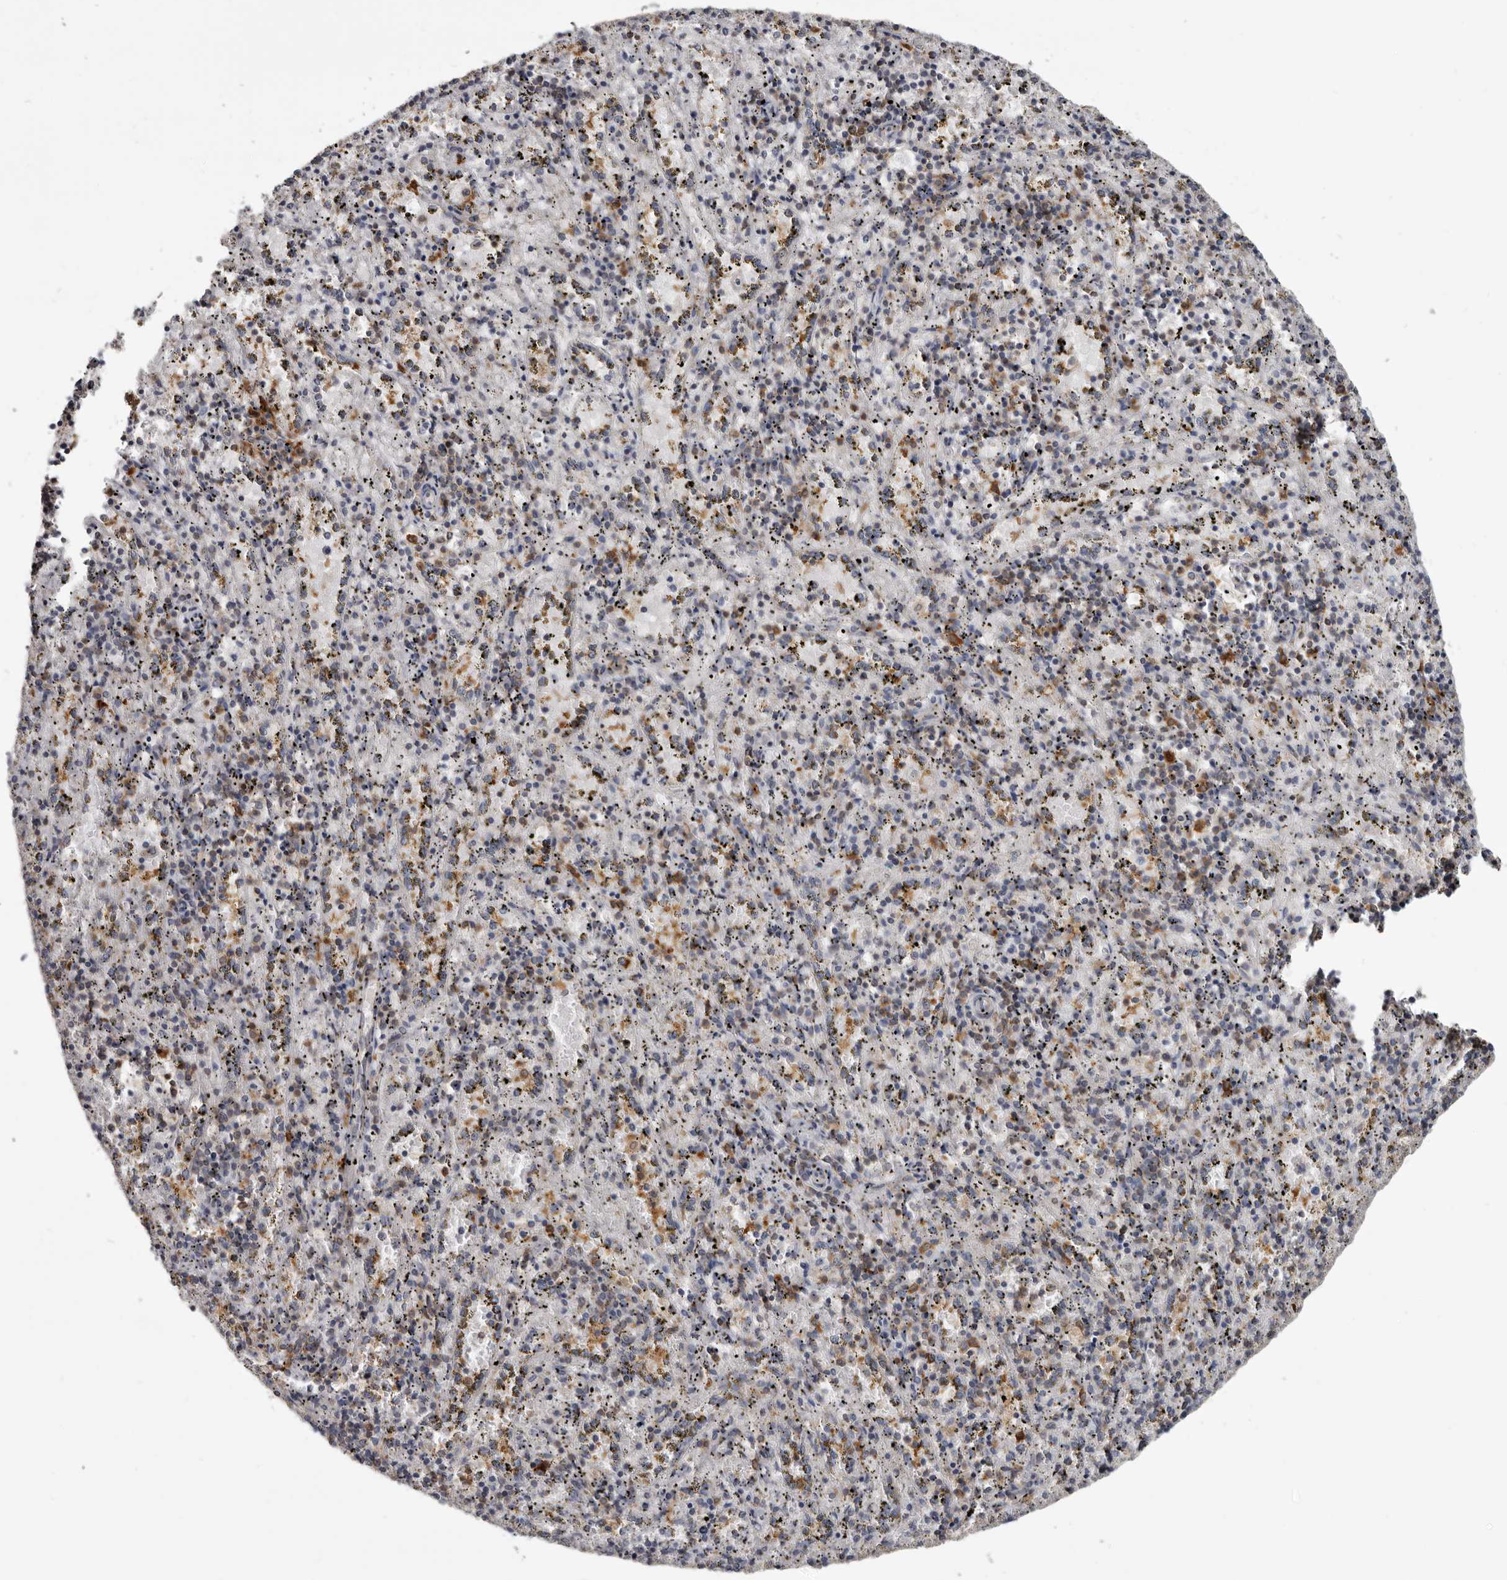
{"staining": {"intensity": "strong", "quantity": "25%-75%", "location": "cytoplasmic/membranous"}, "tissue": "spleen", "cell_type": "Cells in red pulp", "image_type": "normal", "snomed": [{"axis": "morphology", "description": "Normal tissue, NOS"}, {"axis": "topography", "description": "Spleen"}], "caption": "Immunohistochemistry photomicrograph of unremarkable human spleen stained for a protein (brown), which reveals high levels of strong cytoplasmic/membranous positivity in approximately 25%-75% of cells in red pulp.", "gene": "CBL", "patient": {"sex": "male", "age": 11}}